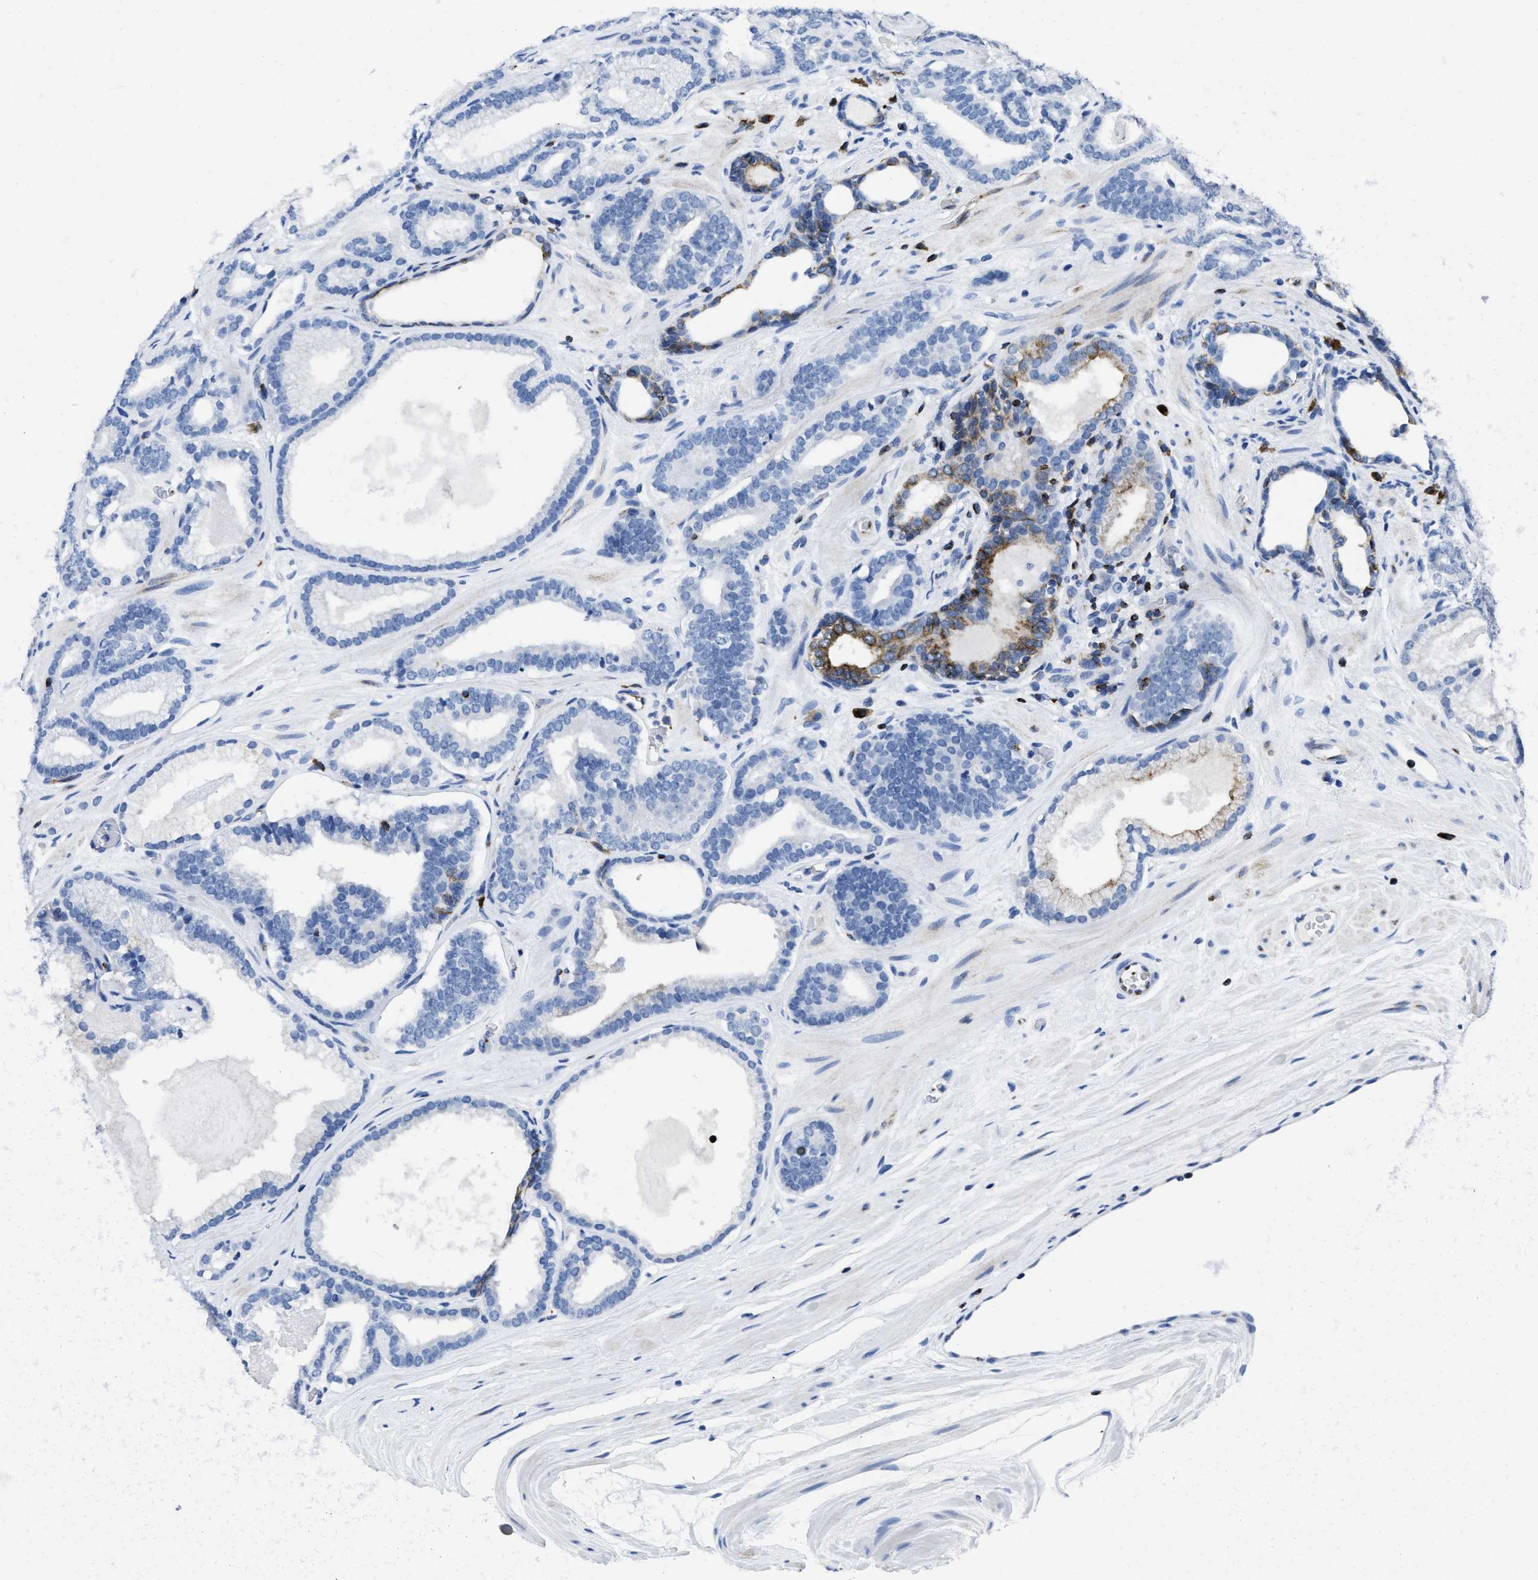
{"staining": {"intensity": "negative", "quantity": "none", "location": "none"}, "tissue": "prostate cancer", "cell_type": "Tumor cells", "image_type": "cancer", "snomed": [{"axis": "morphology", "description": "Adenocarcinoma, High grade"}, {"axis": "topography", "description": "Prostate"}], "caption": "Immunohistochemical staining of prostate cancer demonstrates no significant positivity in tumor cells.", "gene": "ITGA3", "patient": {"sex": "male", "age": 60}}